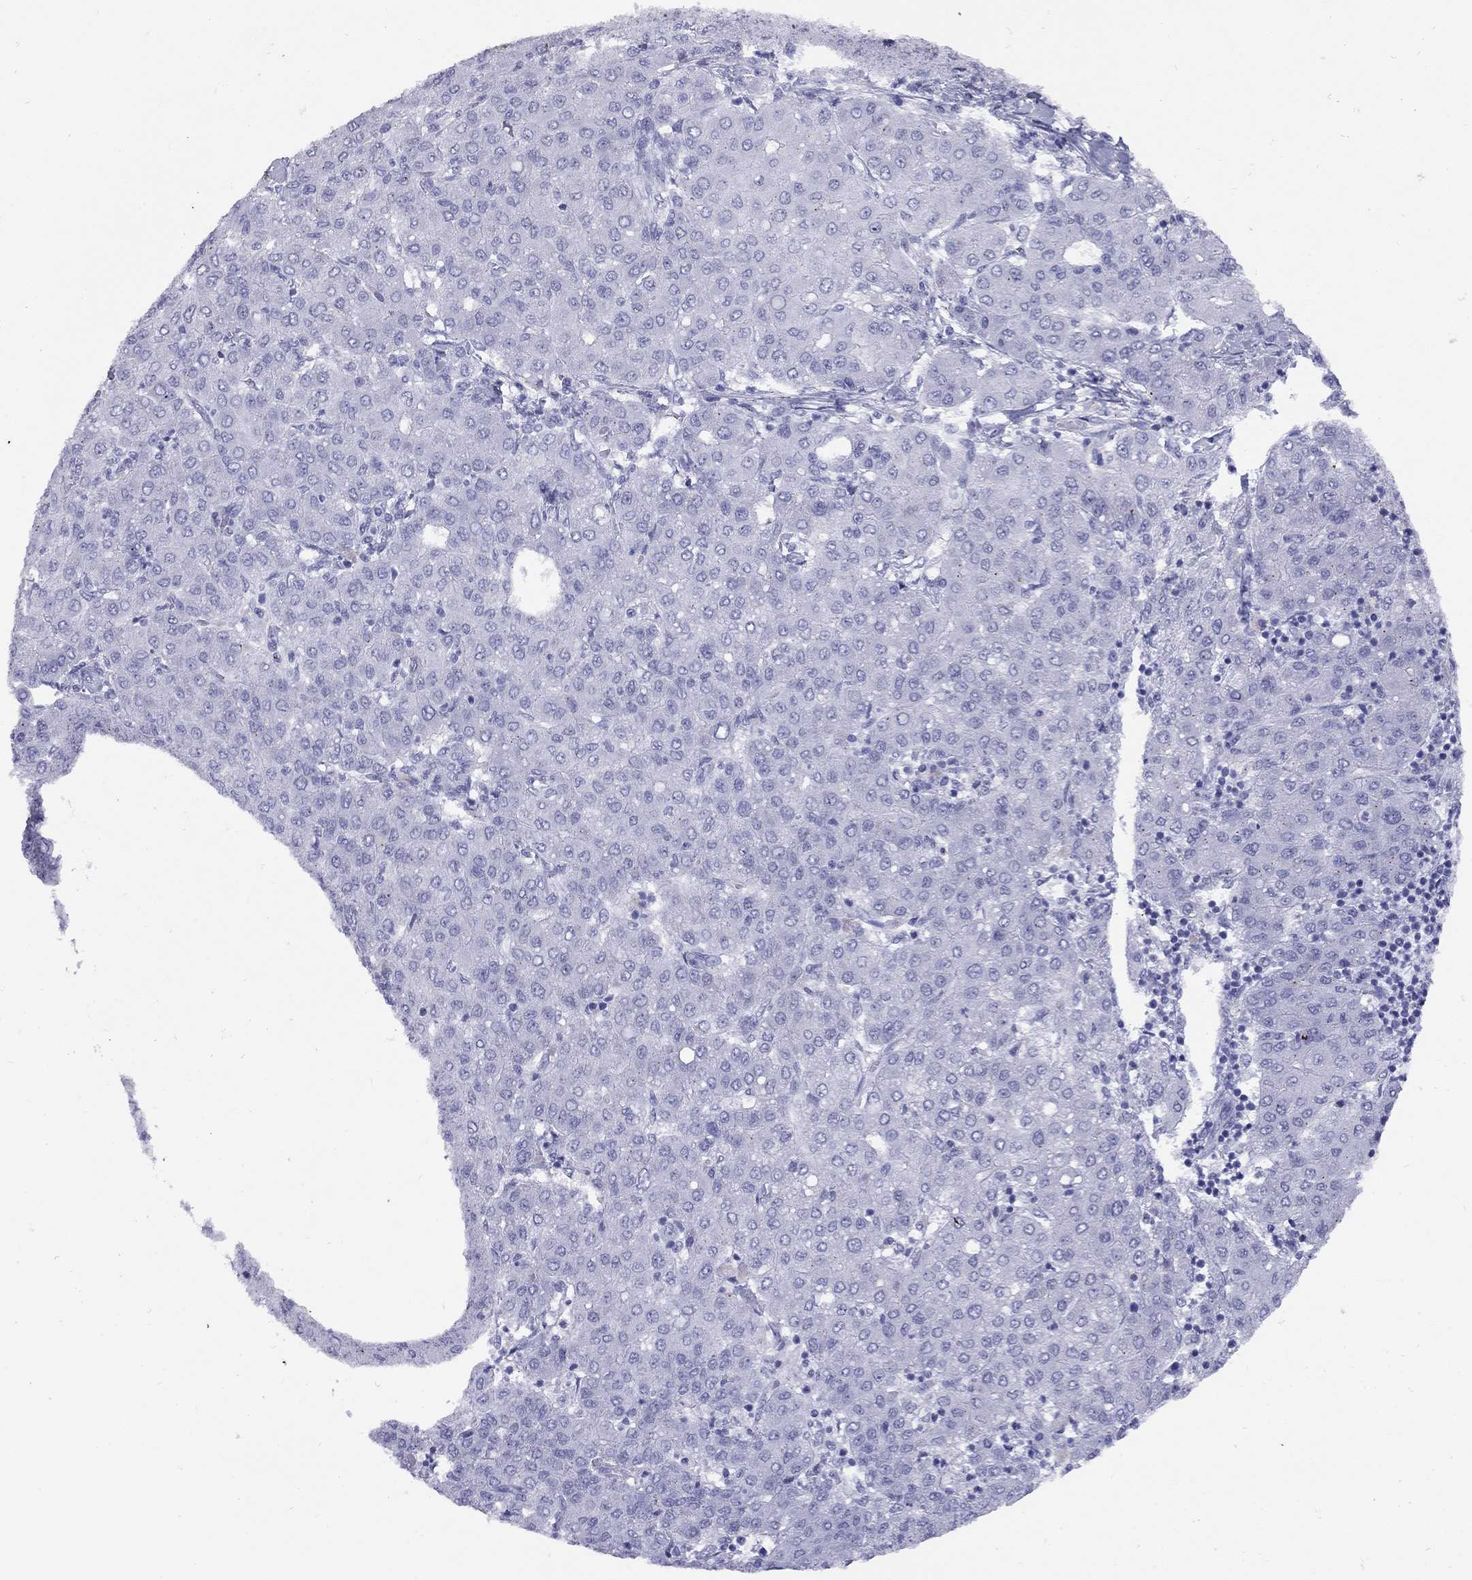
{"staining": {"intensity": "negative", "quantity": "none", "location": "none"}, "tissue": "liver cancer", "cell_type": "Tumor cells", "image_type": "cancer", "snomed": [{"axis": "morphology", "description": "Carcinoma, Hepatocellular, NOS"}, {"axis": "topography", "description": "Liver"}], "caption": "Immunohistochemistry (IHC) micrograph of hepatocellular carcinoma (liver) stained for a protein (brown), which shows no expression in tumor cells. Brightfield microscopy of immunohistochemistry stained with DAB (3,3'-diaminobenzidine) (brown) and hematoxylin (blue), captured at high magnification.", "gene": "LYAR", "patient": {"sex": "male", "age": 65}}